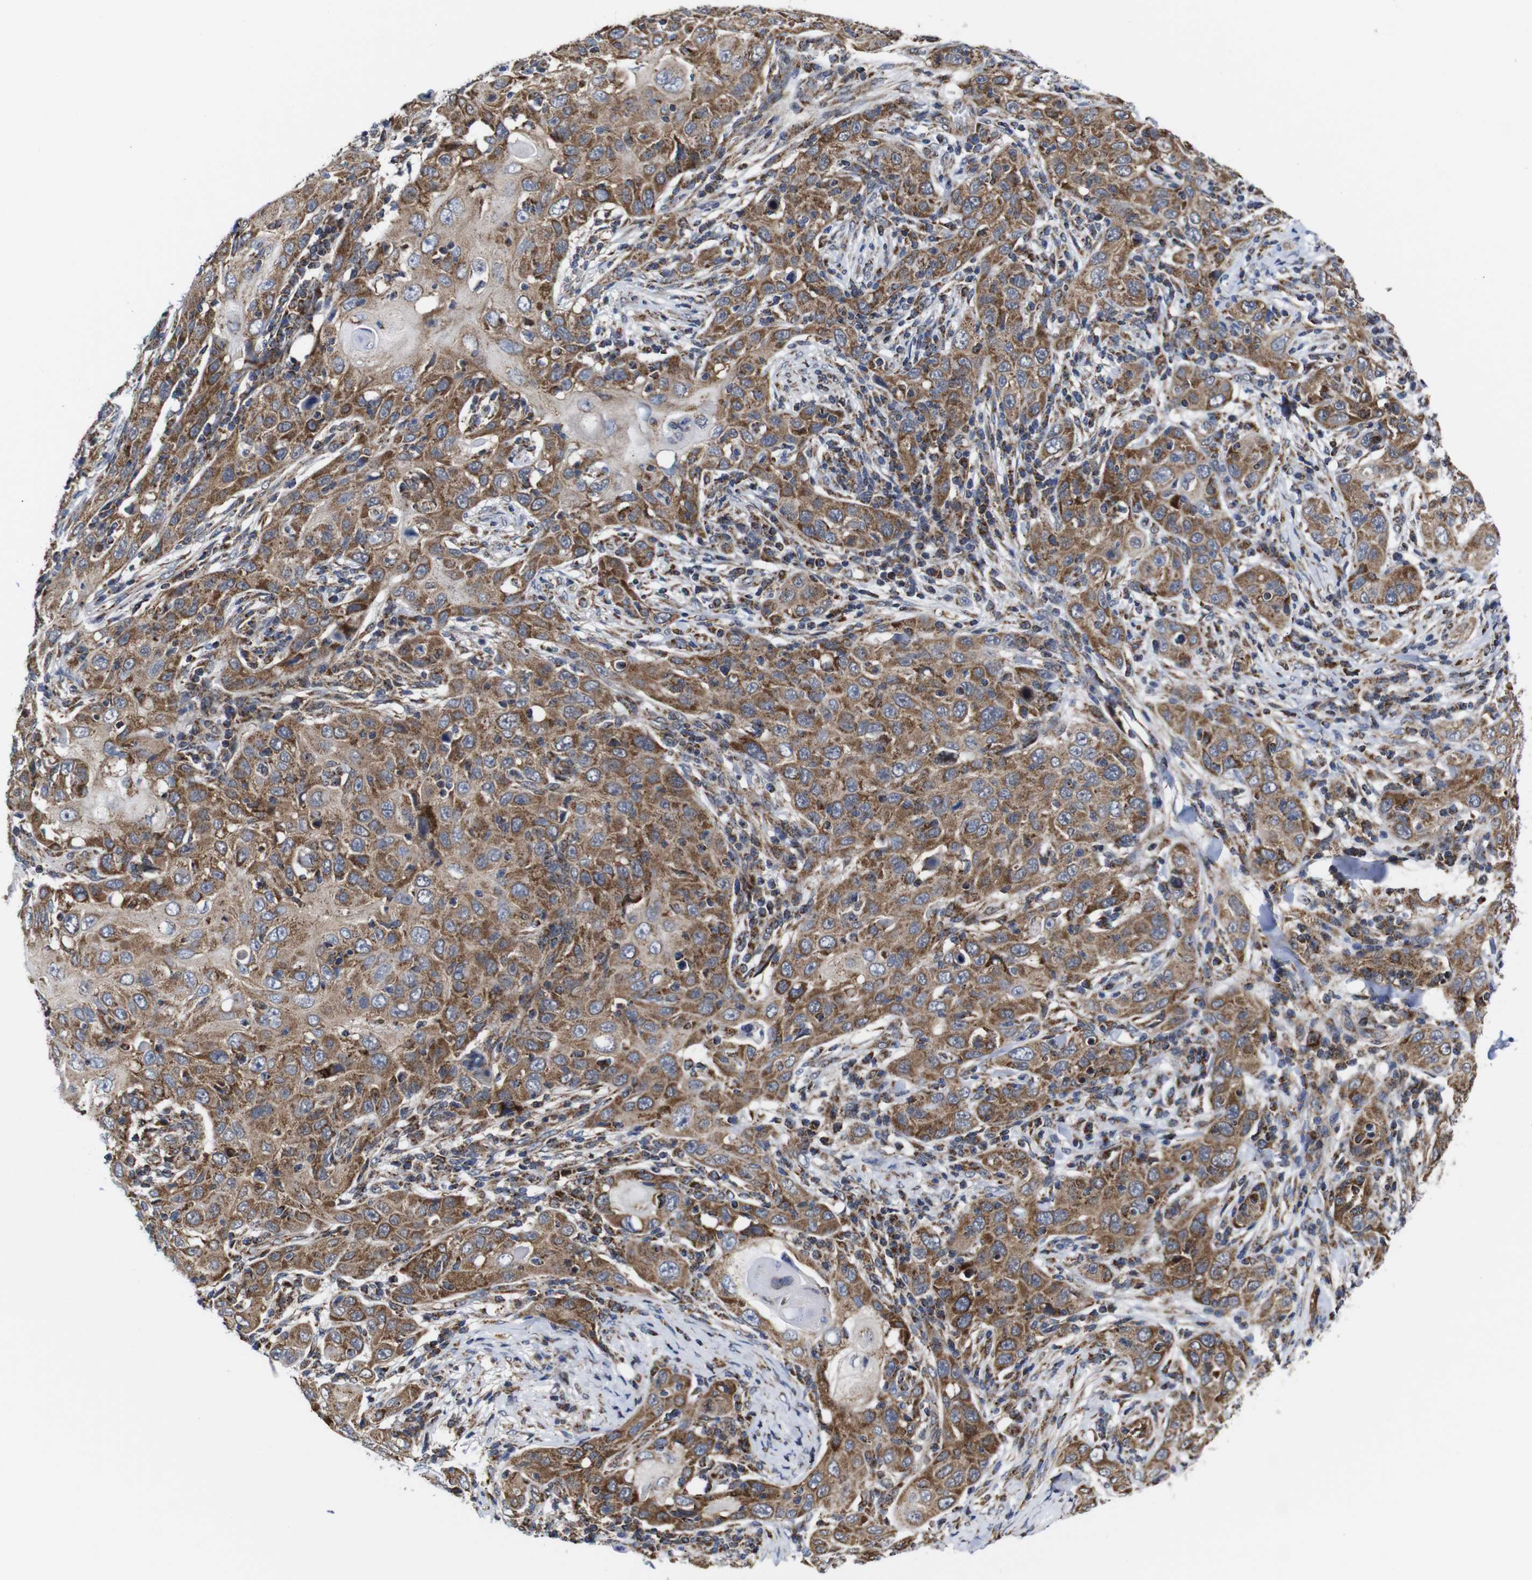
{"staining": {"intensity": "strong", "quantity": ">75%", "location": "cytoplasmic/membranous"}, "tissue": "skin cancer", "cell_type": "Tumor cells", "image_type": "cancer", "snomed": [{"axis": "morphology", "description": "Squamous cell carcinoma, NOS"}, {"axis": "topography", "description": "Skin"}], "caption": "High-magnification brightfield microscopy of squamous cell carcinoma (skin) stained with DAB (brown) and counterstained with hematoxylin (blue). tumor cells exhibit strong cytoplasmic/membranous staining is seen in about>75% of cells.", "gene": "C17orf80", "patient": {"sex": "female", "age": 88}}